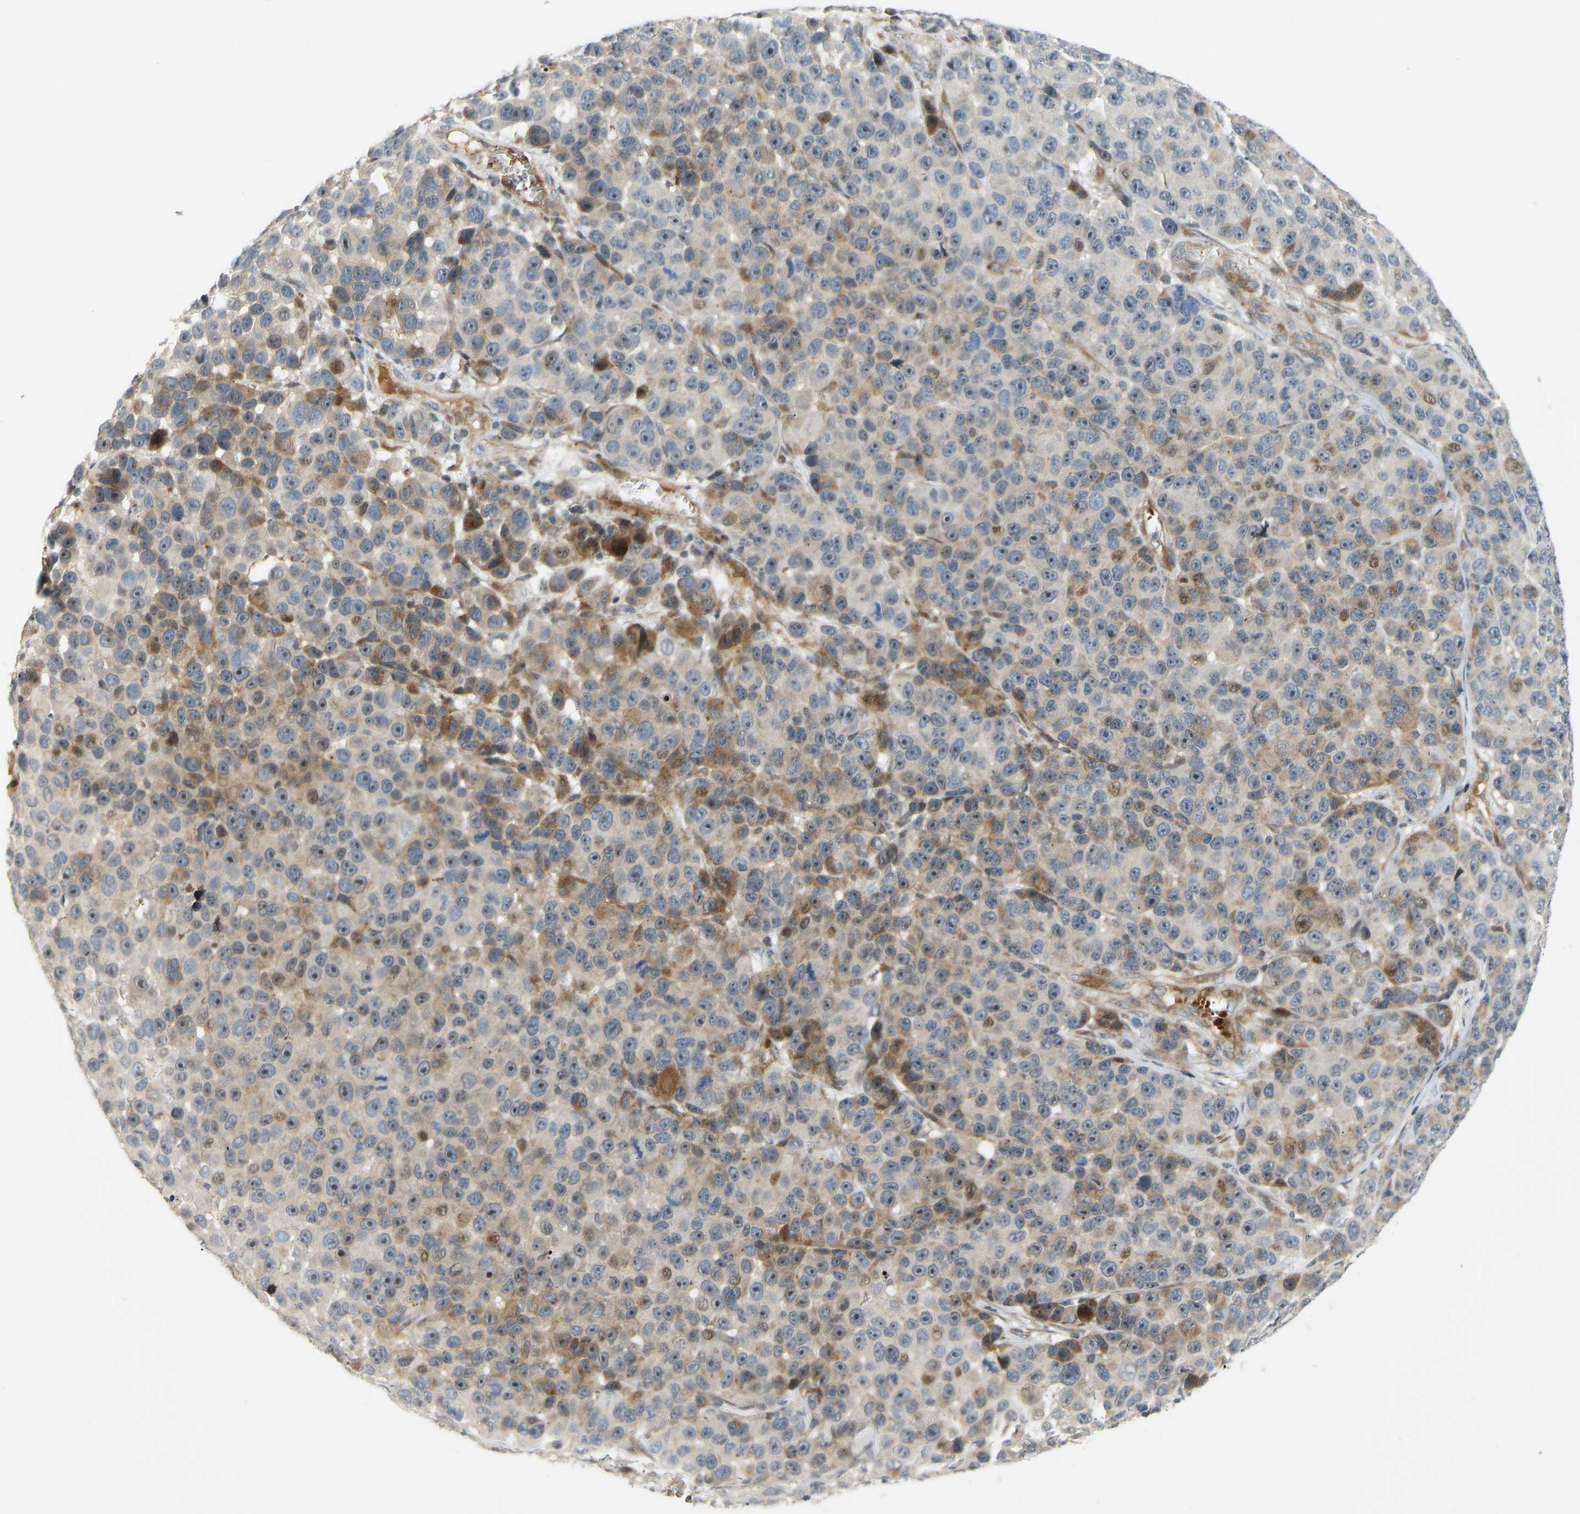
{"staining": {"intensity": "moderate", "quantity": "25%-75%", "location": "cytoplasmic/membranous,nuclear"}, "tissue": "melanoma", "cell_type": "Tumor cells", "image_type": "cancer", "snomed": [{"axis": "morphology", "description": "Malignant melanoma, NOS"}, {"axis": "topography", "description": "Skin"}], "caption": "This histopathology image reveals immunohistochemistry (IHC) staining of human melanoma, with medium moderate cytoplasmic/membranous and nuclear expression in approximately 25%-75% of tumor cells.", "gene": "POGLUT2", "patient": {"sex": "male", "age": 53}}